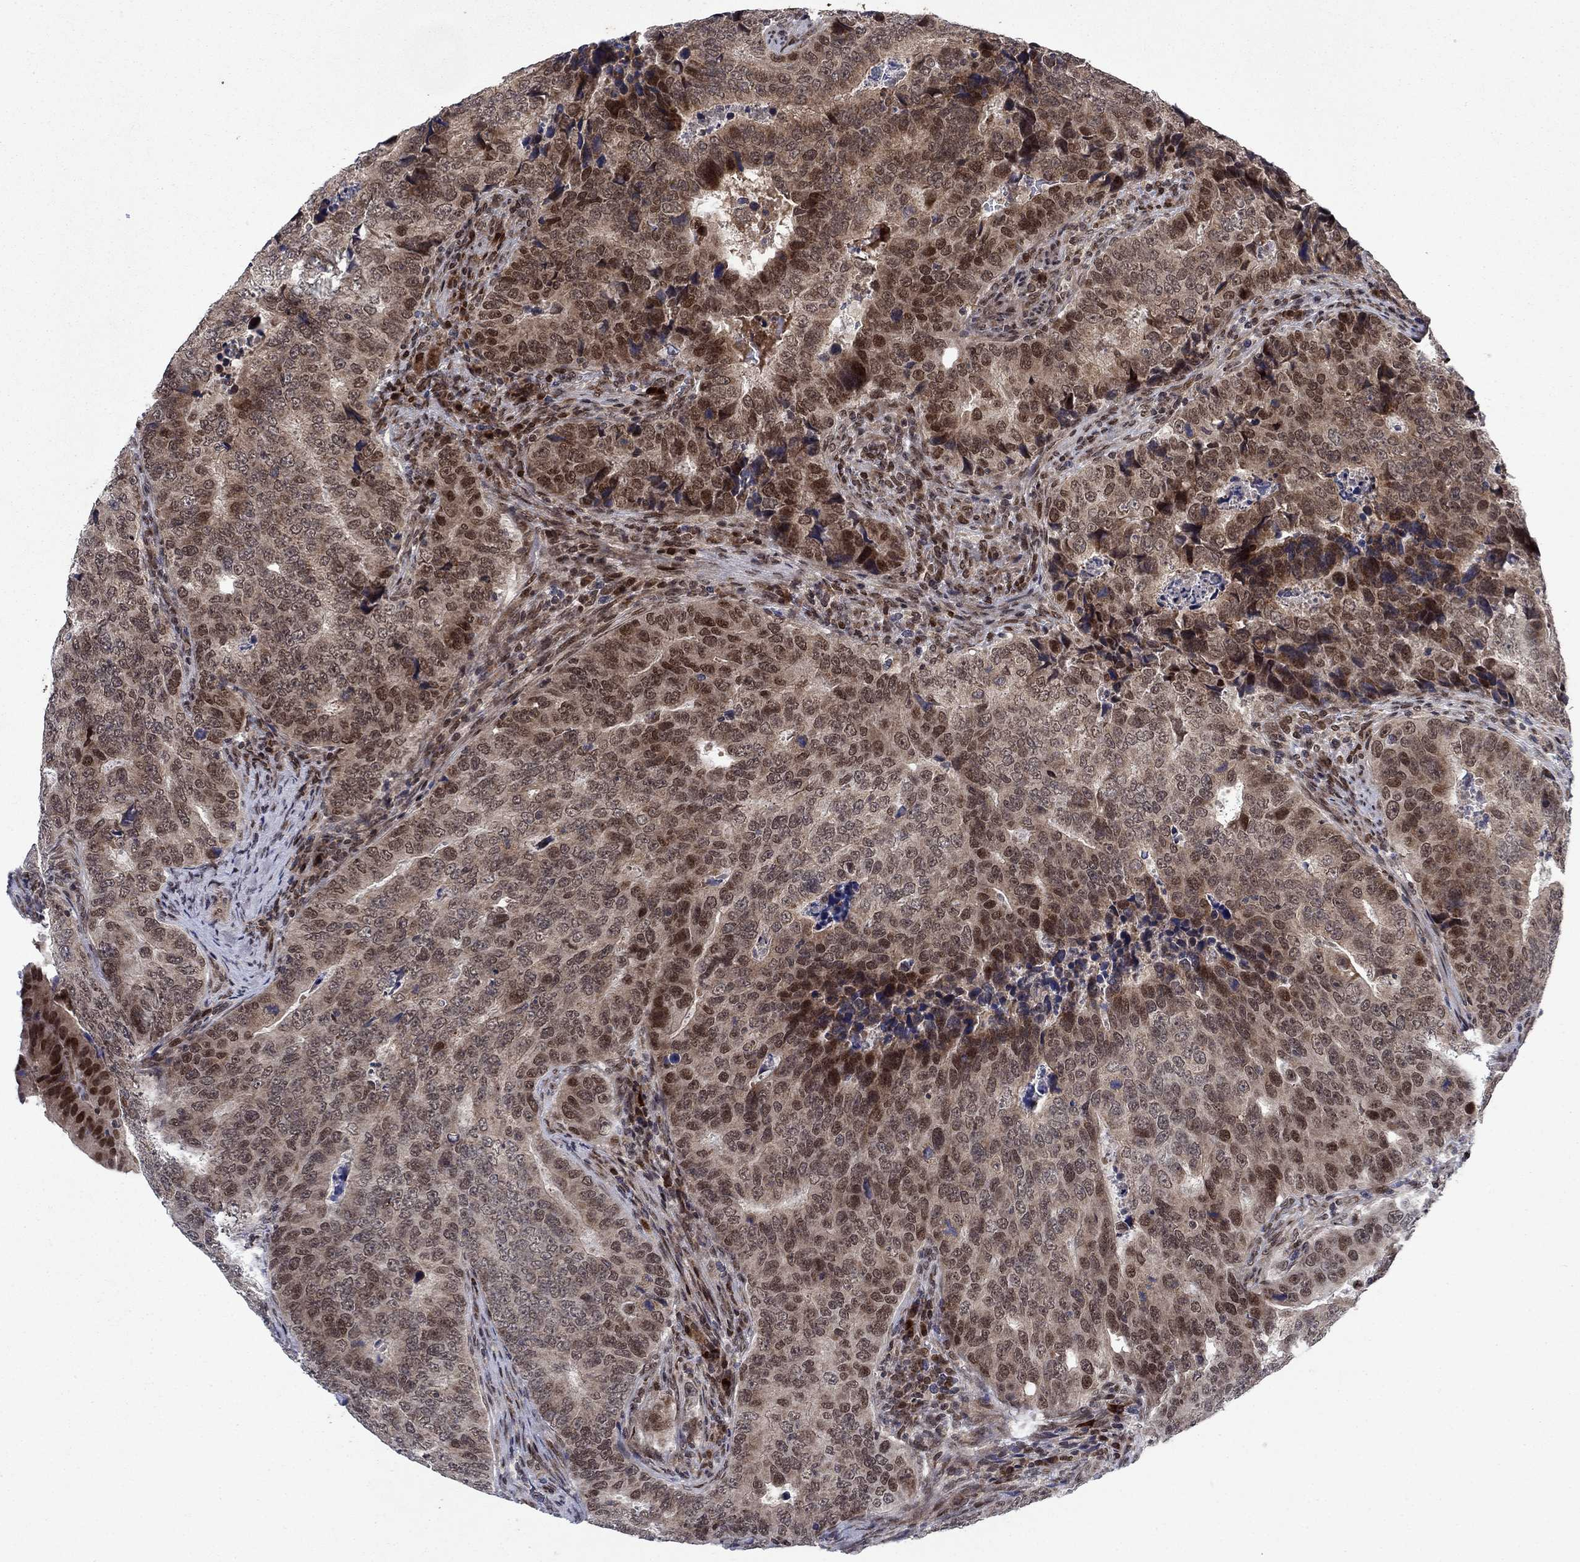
{"staining": {"intensity": "strong", "quantity": "<25%", "location": "nuclear"}, "tissue": "colorectal cancer", "cell_type": "Tumor cells", "image_type": "cancer", "snomed": [{"axis": "morphology", "description": "Adenocarcinoma, NOS"}, {"axis": "topography", "description": "Colon"}], "caption": "DAB immunohistochemical staining of adenocarcinoma (colorectal) reveals strong nuclear protein staining in approximately <25% of tumor cells.", "gene": "PRICKLE4", "patient": {"sex": "female", "age": 72}}